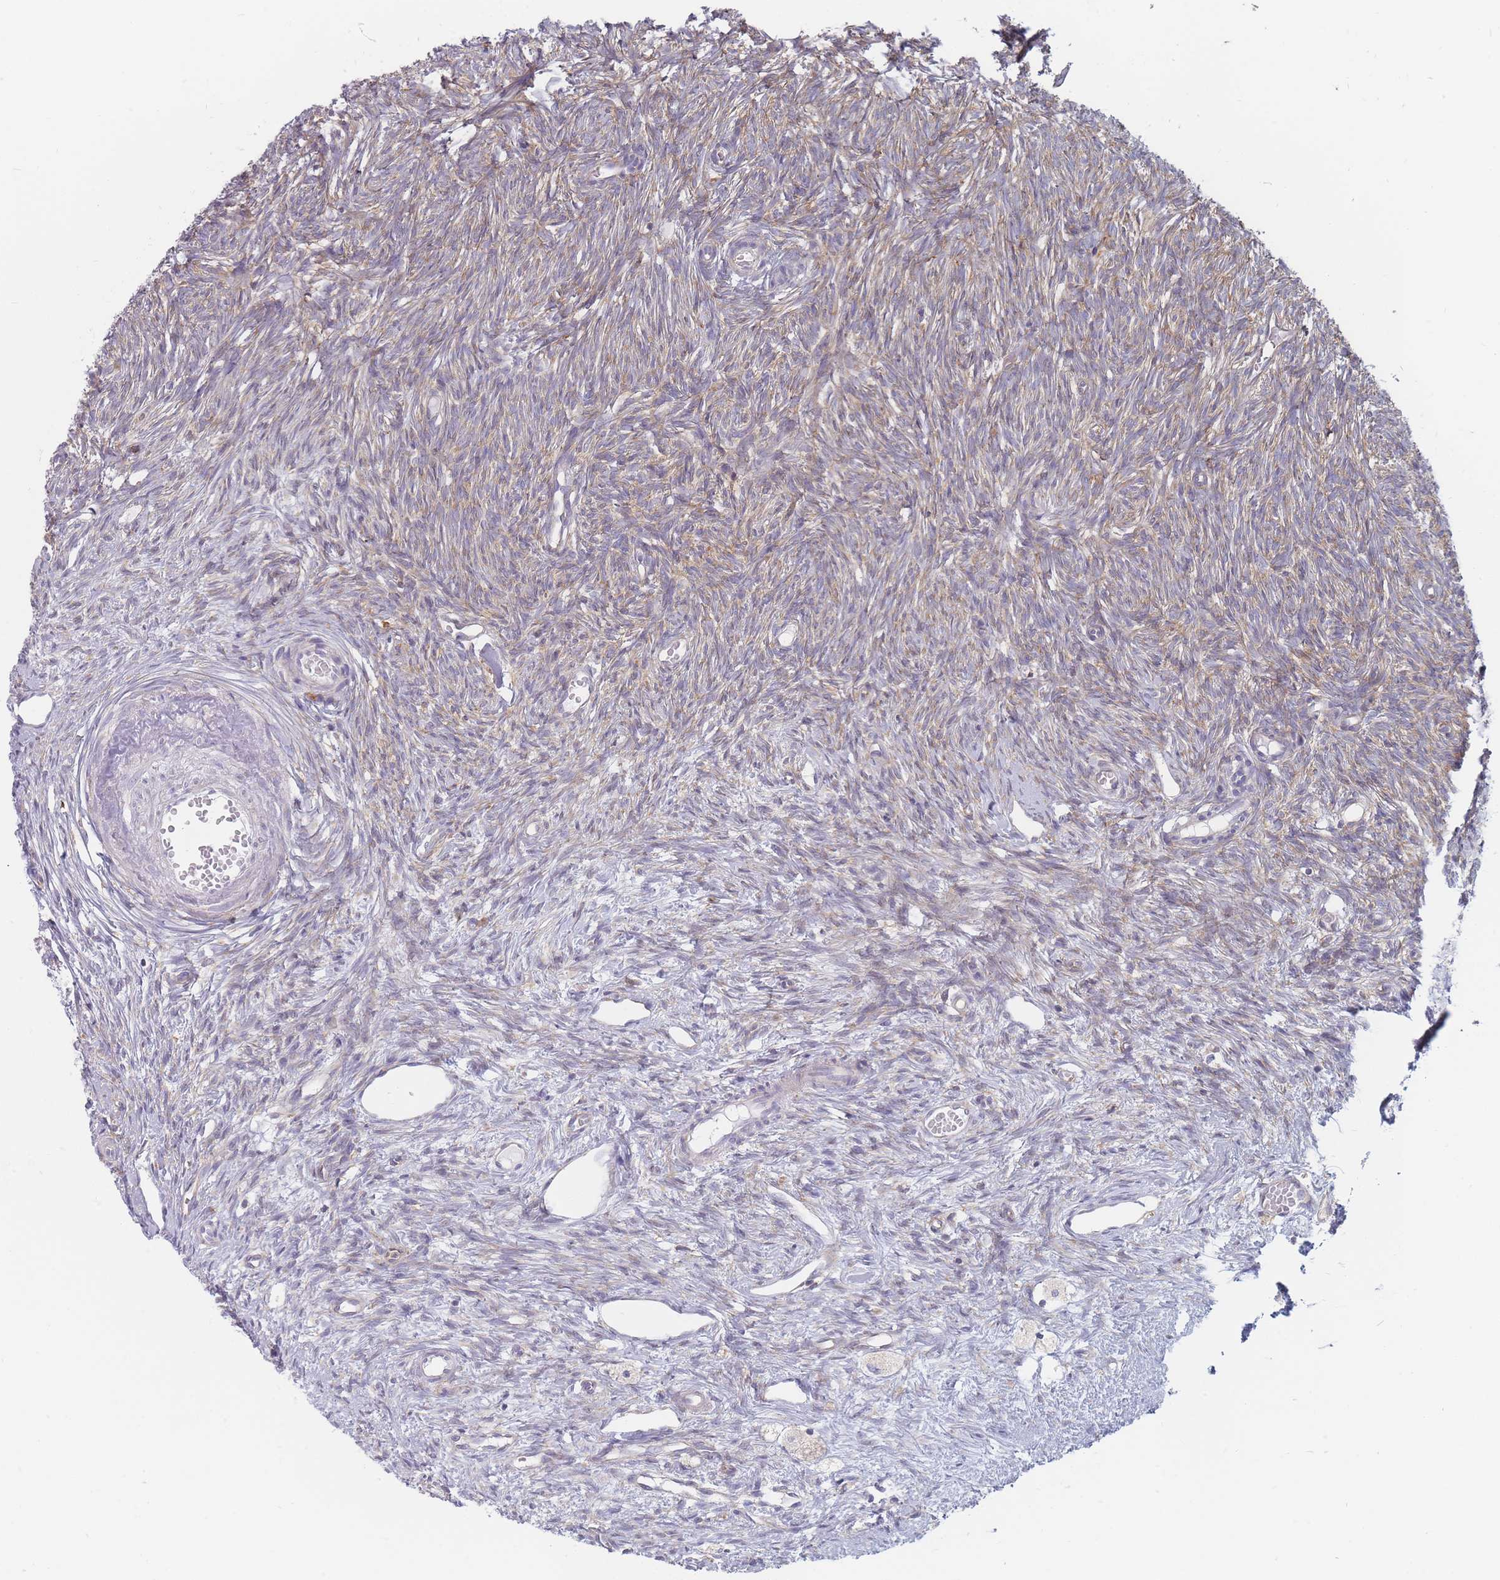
{"staining": {"intensity": "weak", "quantity": "25%-75%", "location": "cytoplasmic/membranous"}, "tissue": "ovary", "cell_type": "Ovarian stroma cells", "image_type": "normal", "snomed": [{"axis": "morphology", "description": "Normal tissue, NOS"}, {"axis": "topography", "description": "Ovary"}], "caption": "Ovarian stroma cells show low levels of weak cytoplasmic/membranous expression in about 25%-75% of cells in normal human ovary.", "gene": "MAP1S", "patient": {"sex": "female", "age": 51}}